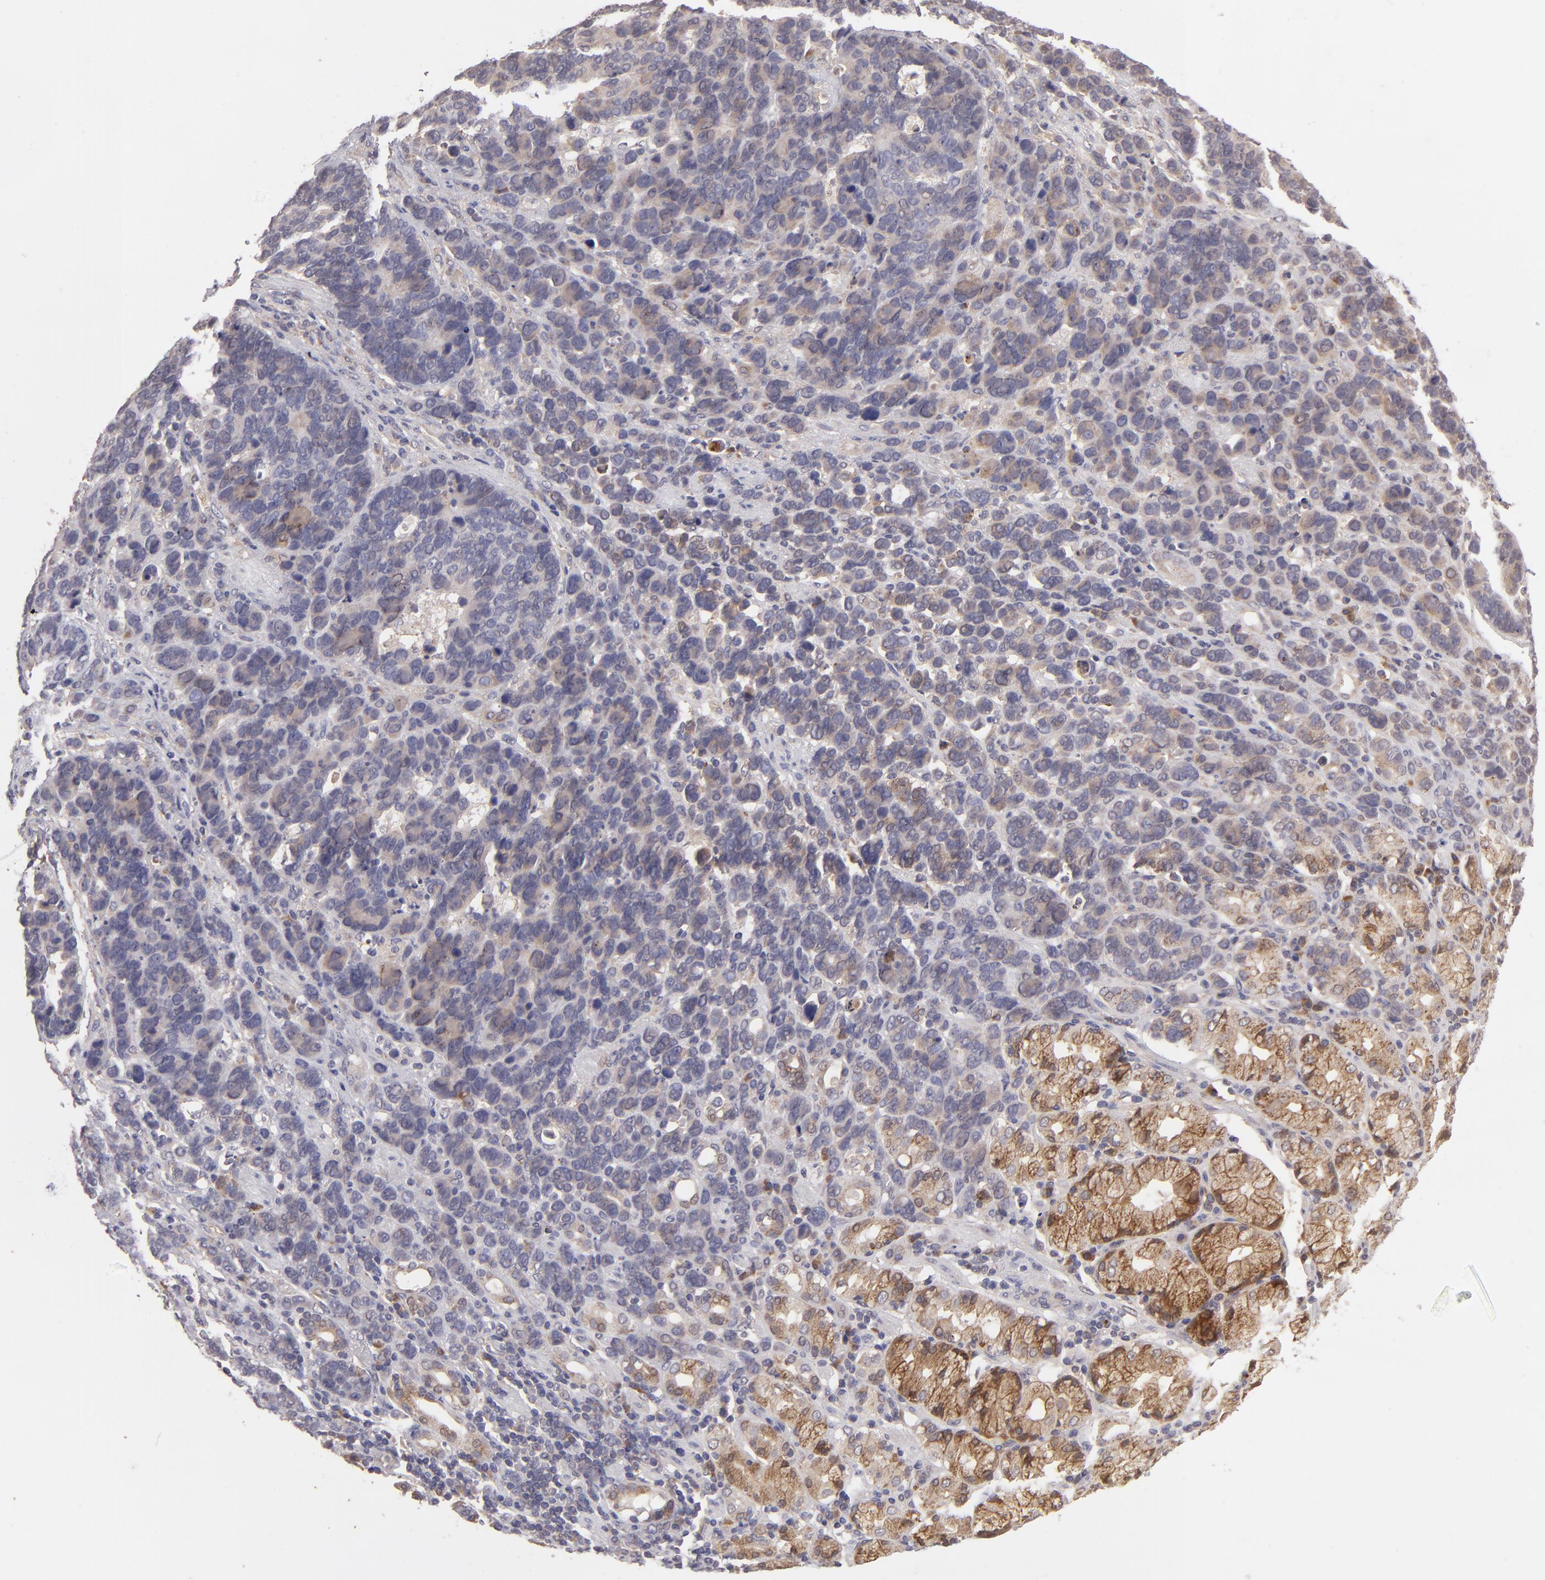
{"staining": {"intensity": "weak", "quantity": "<25%", "location": "cytoplasmic/membranous"}, "tissue": "stomach cancer", "cell_type": "Tumor cells", "image_type": "cancer", "snomed": [{"axis": "morphology", "description": "Adenocarcinoma, NOS"}, {"axis": "topography", "description": "Stomach, upper"}], "caption": "Immunohistochemistry photomicrograph of stomach adenocarcinoma stained for a protein (brown), which displays no positivity in tumor cells.", "gene": "IL12A", "patient": {"sex": "male", "age": 71}}